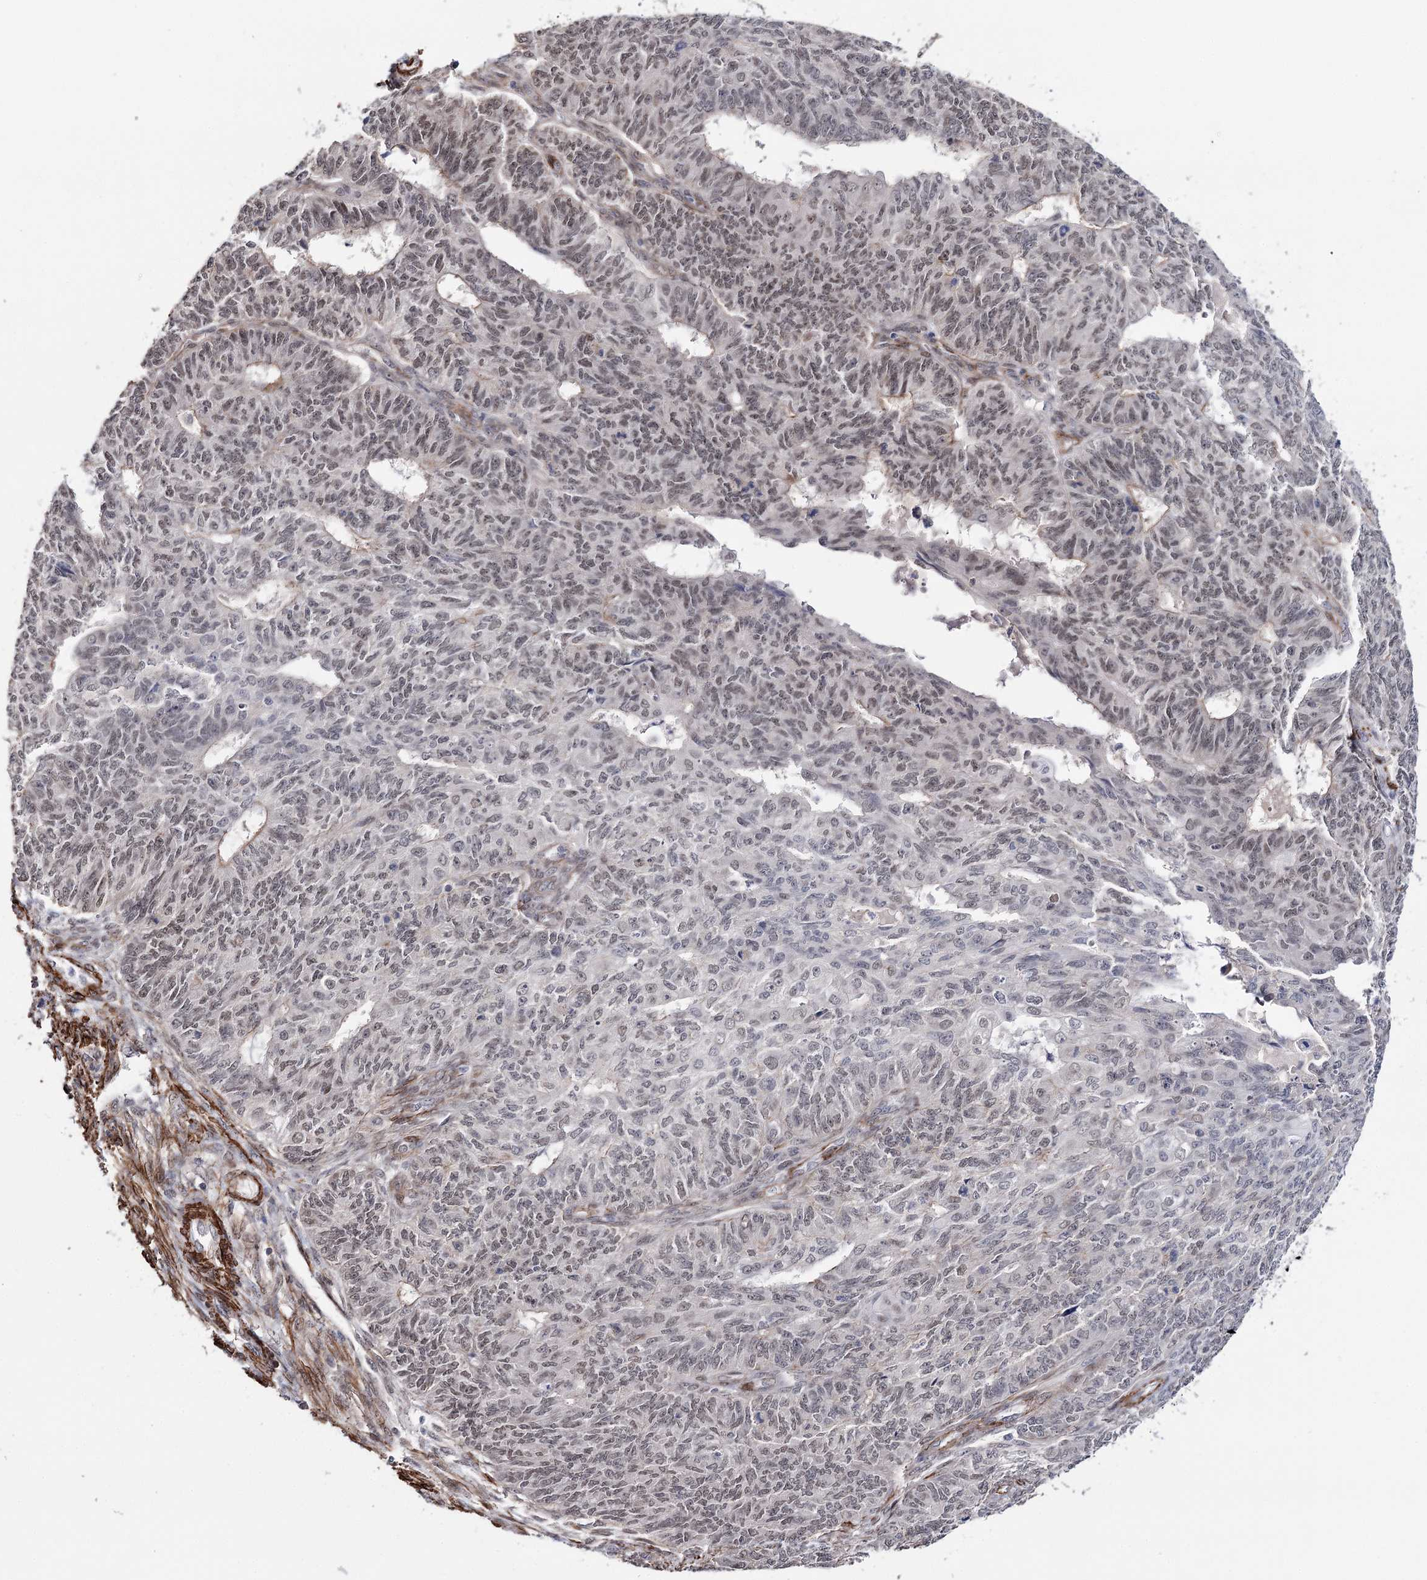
{"staining": {"intensity": "weak", "quantity": ">75%", "location": "nuclear"}, "tissue": "endometrial cancer", "cell_type": "Tumor cells", "image_type": "cancer", "snomed": [{"axis": "morphology", "description": "Adenocarcinoma, NOS"}, {"axis": "topography", "description": "Endometrium"}], "caption": "An image of human endometrial cancer stained for a protein shows weak nuclear brown staining in tumor cells.", "gene": "CFAP46", "patient": {"sex": "female", "age": 32}}